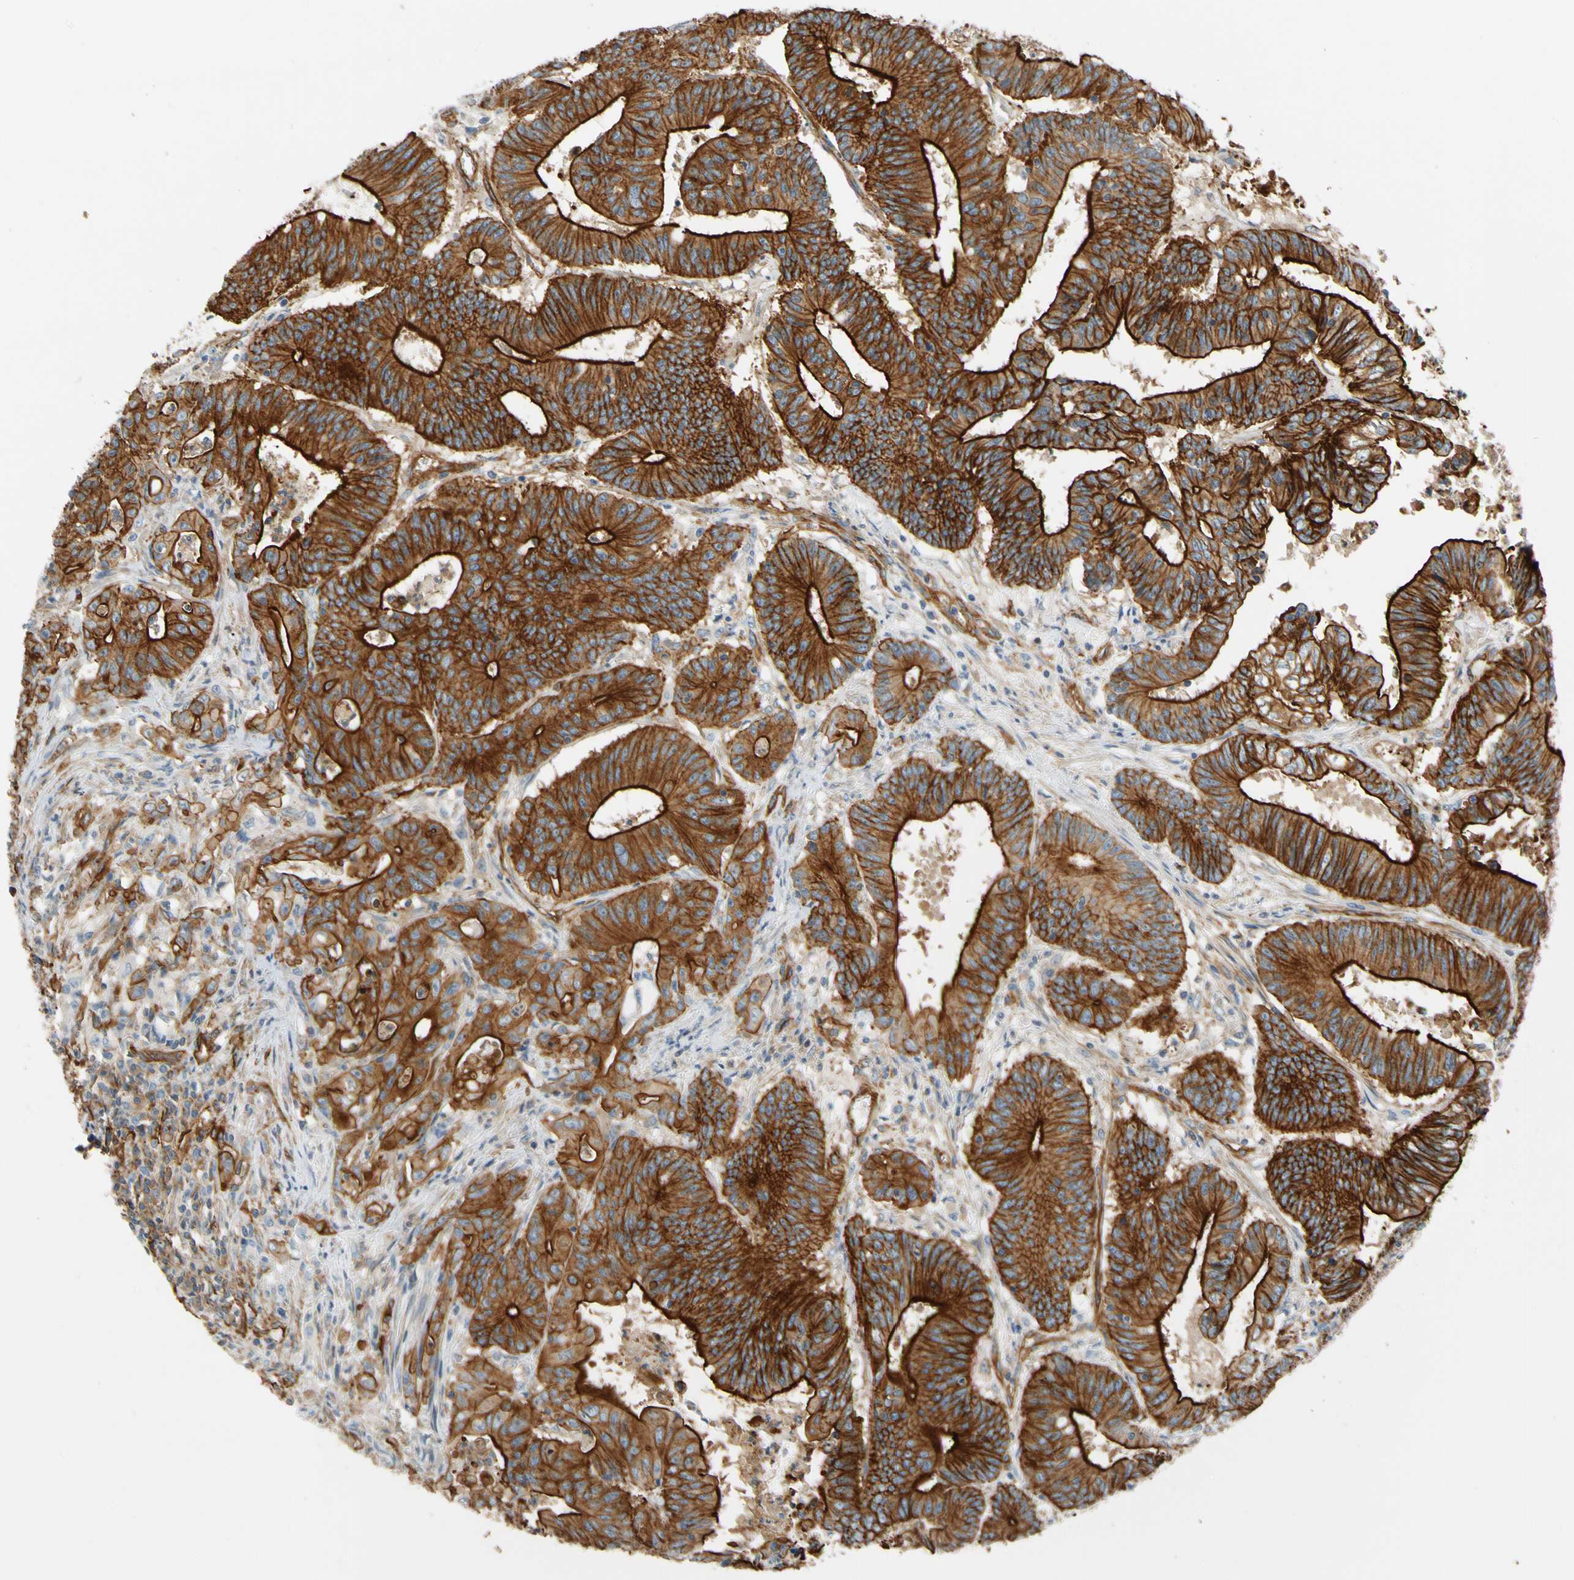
{"staining": {"intensity": "strong", "quantity": ">75%", "location": "cytoplasmic/membranous"}, "tissue": "colorectal cancer", "cell_type": "Tumor cells", "image_type": "cancer", "snomed": [{"axis": "morphology", "description": "Adenocarcinoma, NOS"}, {"axis": "topography", "description": "Colon"}], "caption": "This histopathology image demonstrates immunohistochemistry staining of colorectal adenocarcinoma, with high strong cytoplasmic/membranous expression in about >75% of tumor cells.", "gene": "SPTAN1", "patient": {"sex": "male", "age": 45}}